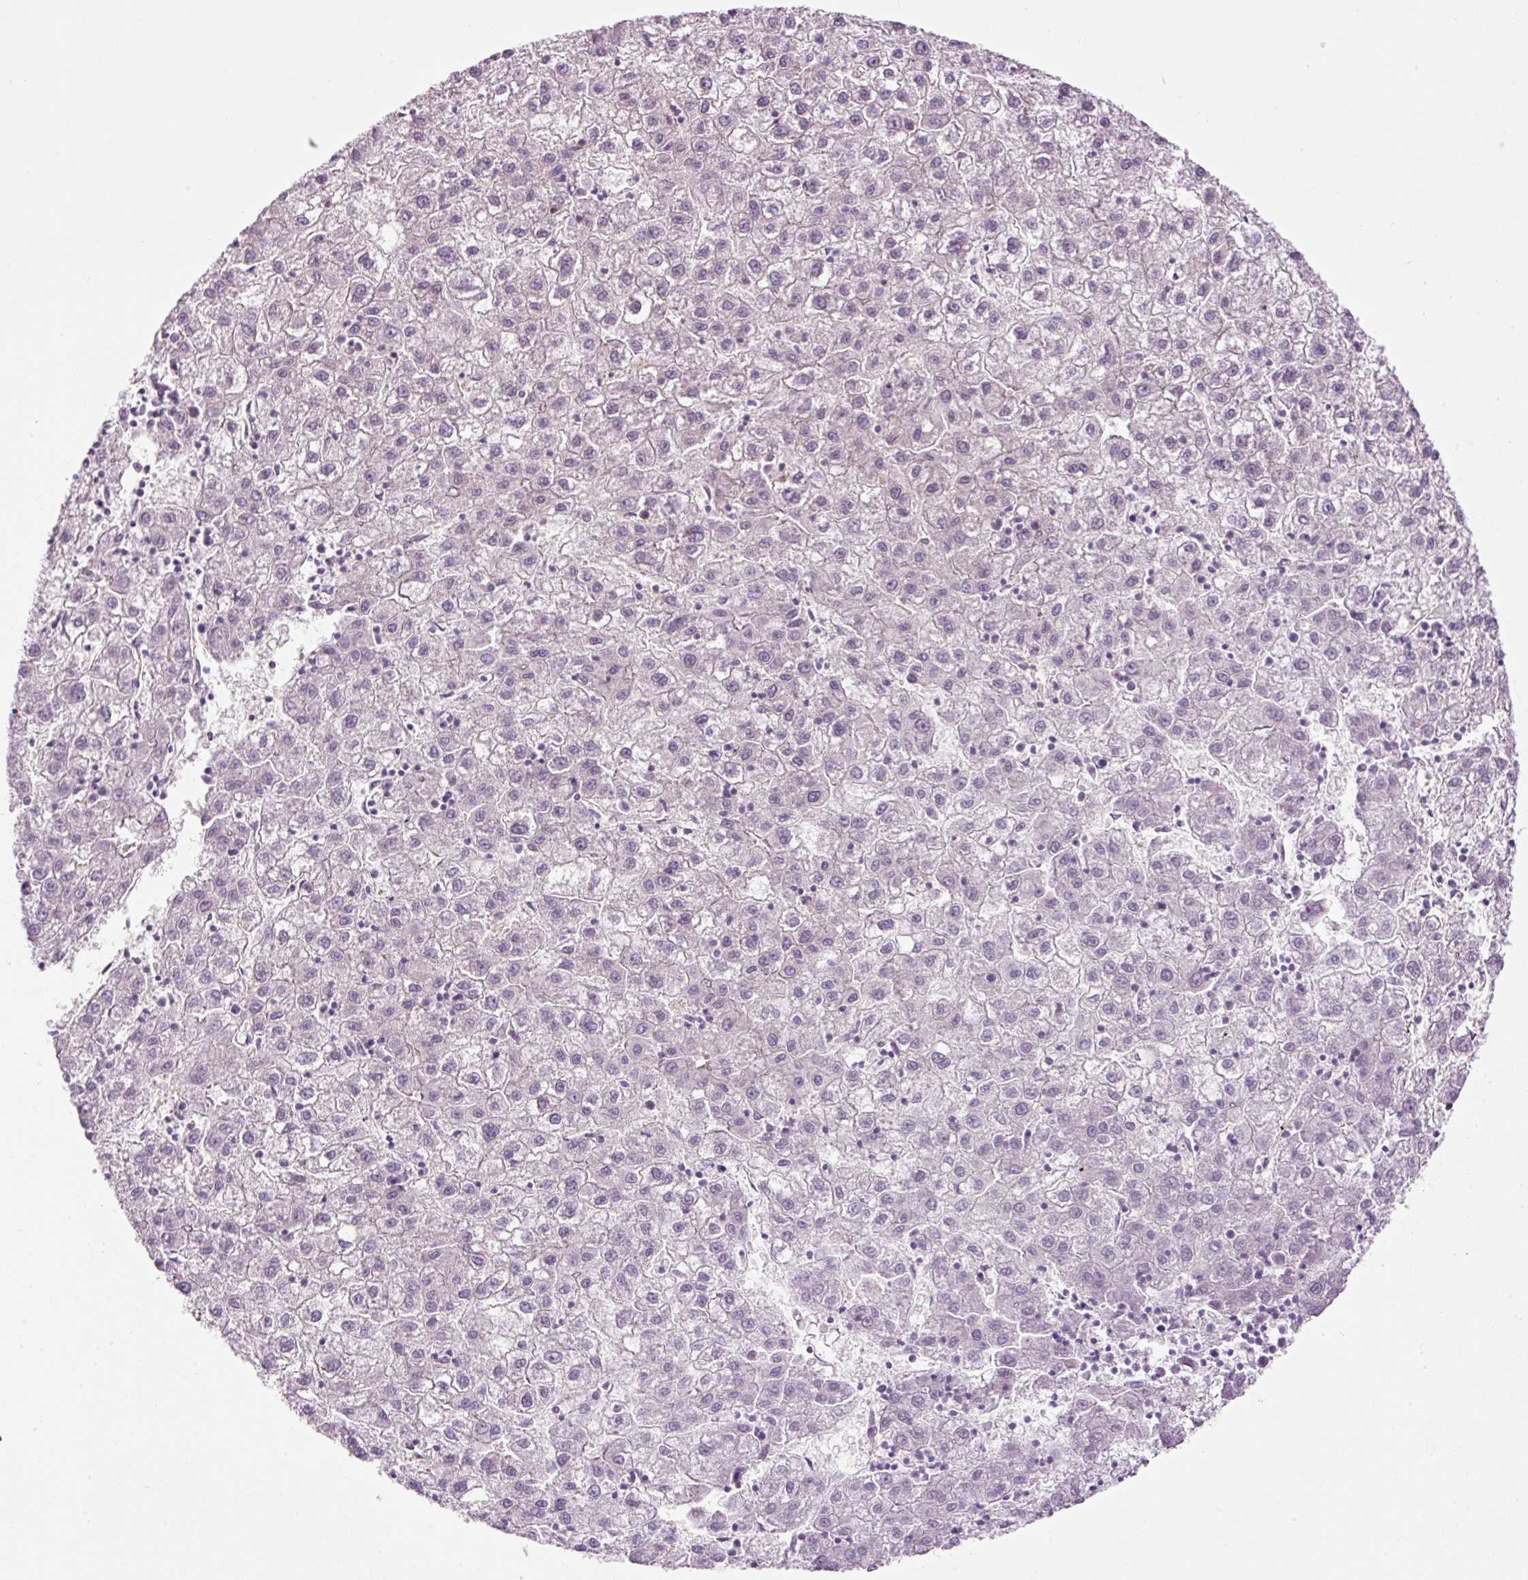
{"staining": {"intensity": "negative", "quantity": "none", "location": "none"}, "tissue": "liver cancer", "cell_type": "Tumor cells", "image_type": "cancer", "snomed": [{"axis": "morphology", "description": "Carcinoma, Hepatocellular, NOS"}, {"axis": "topography", "description": "Liver"}], "caption": "Tumor cells show no significant staining in hepatocellular carcinoma (liver). (Brightfield microscopy of DAB (3,3'-diaminobenzidine) immunohistochemistry (IHC) at high magnification).", "gene": "MZT2B", "patient": {"sex": "male", "age": 72}}